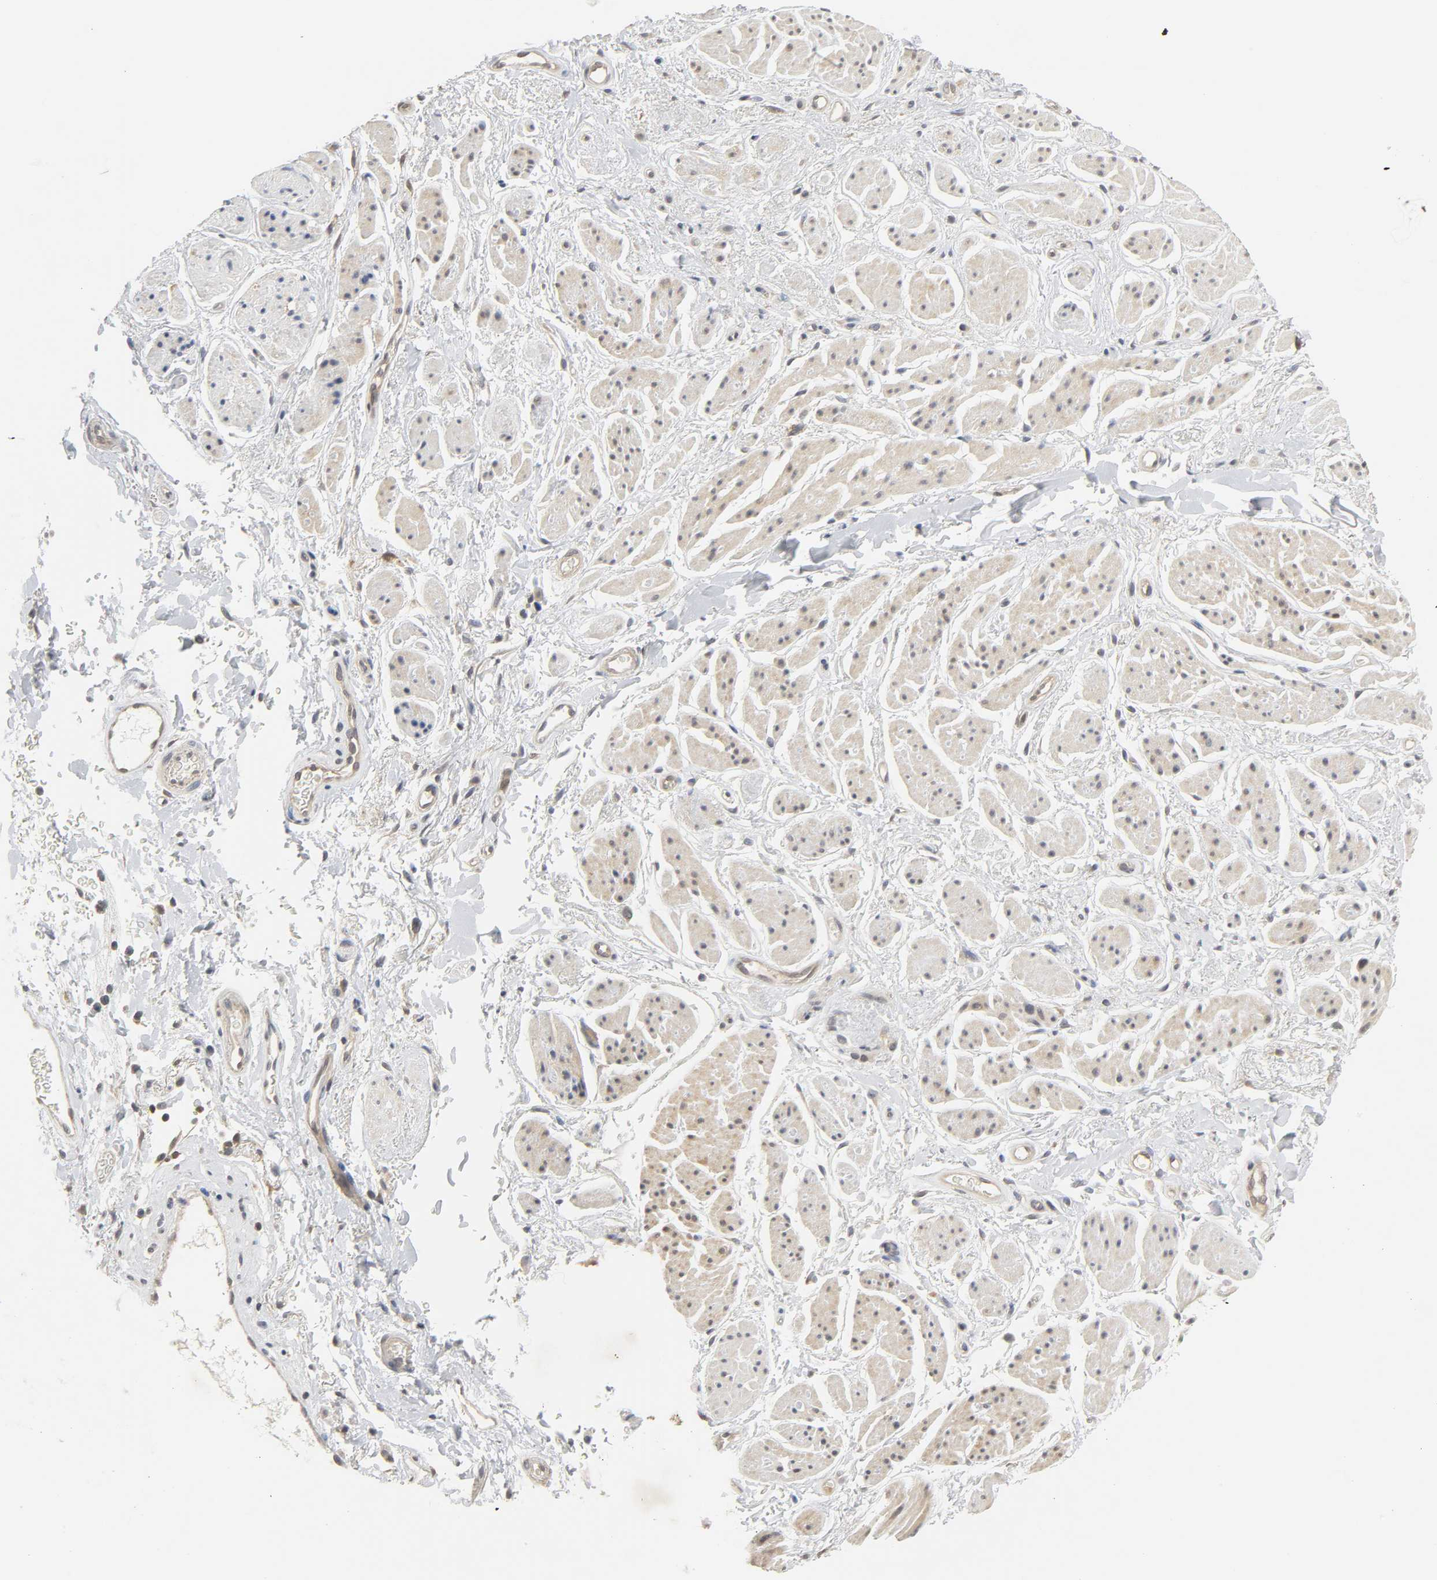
{"staining": {"intensity": "moderate", "quantity": ">75%", "location": "cytoplasmic/membranous,nuclear"}, "tissue": "adipose tissue", "cell_type": "Adipocytes", "image_type": "normal", "snomed": [{"axis": "morphology", "description": "Normal tissue, NOS"}, {"axis": "topography", "description": "Soft tissue"}, {"axis": "topography", "description": "Peripheral nerve tissue"}], "caption": "Protein expression analysis of unremarkable adipose tissue demonstrates moderate cytoplasmic/membranous,nuclear expression in about >75% of adipocytes. The protein is stained brown, and the nuclei are stained in blue (DAB (3,3'-diaminobenzidine) IHC with brightfield microscopy, high magnification).", "gene": "MIF", "patient": {"sex": "female", "age": 71}}